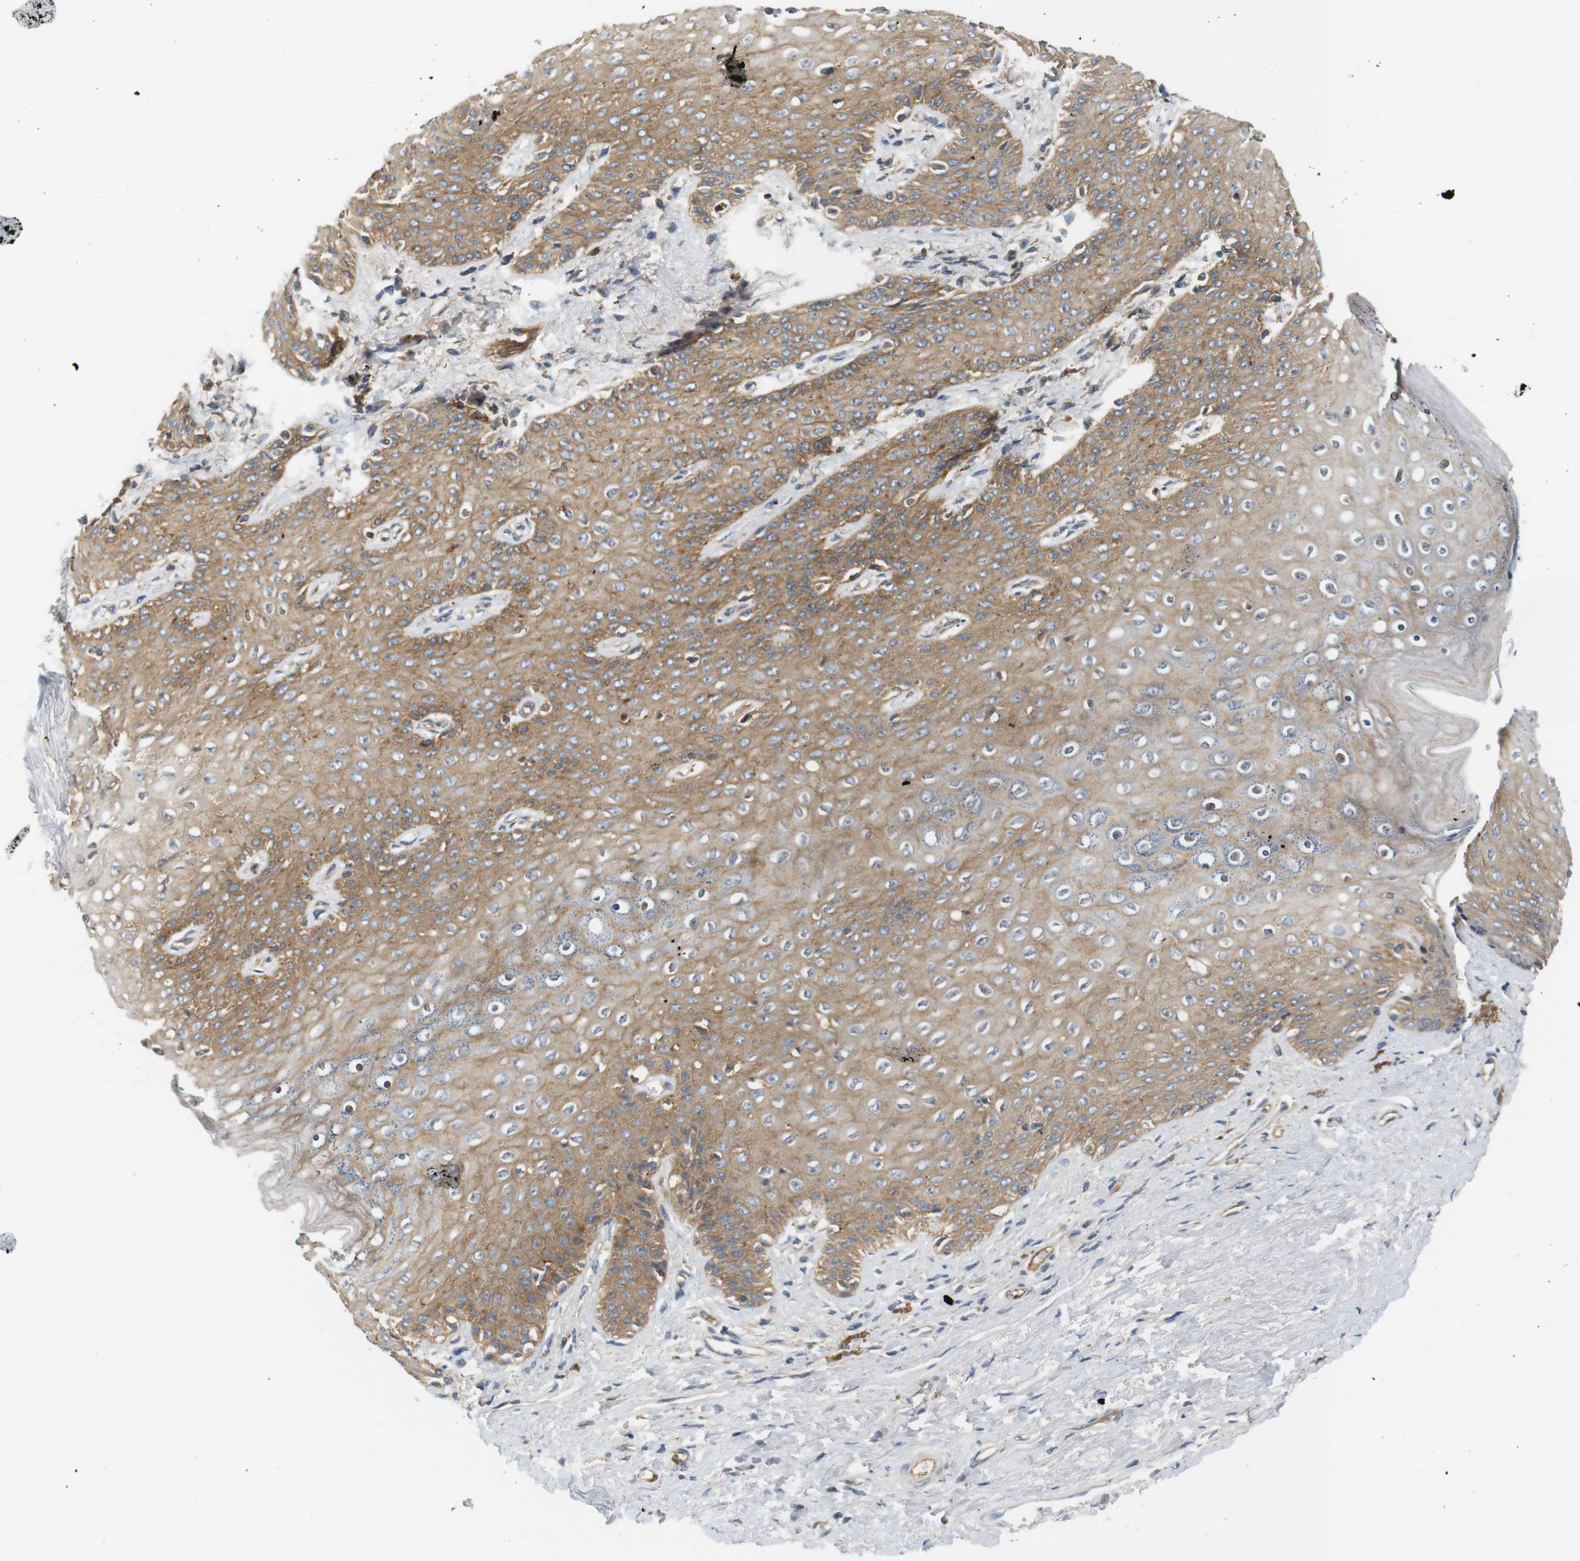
{"staining": {"intensity": "moderate", "quantity": ">75%", "location": "cytoplasmic/membranous"}, "tissue": "skin", "cell_type": "Epidermal cells", "image_type": "normal", "snomed": [{"axis": "morphology", "description": "Normal tissue, NOS"}, {"axis": "topography", "description": "Anal"}], "caption": "Benign skin was stained to show a protein in brown. There is medium levels of moderate cytoplasmic/membranous expression in about >75% of epidermal cells. Immunohistochemistry (ihc) stains the protein in brown and the nuclei are stained blue.", "gene": "SH3GLB1", "patient": {"sex": "female", "age": 46}}